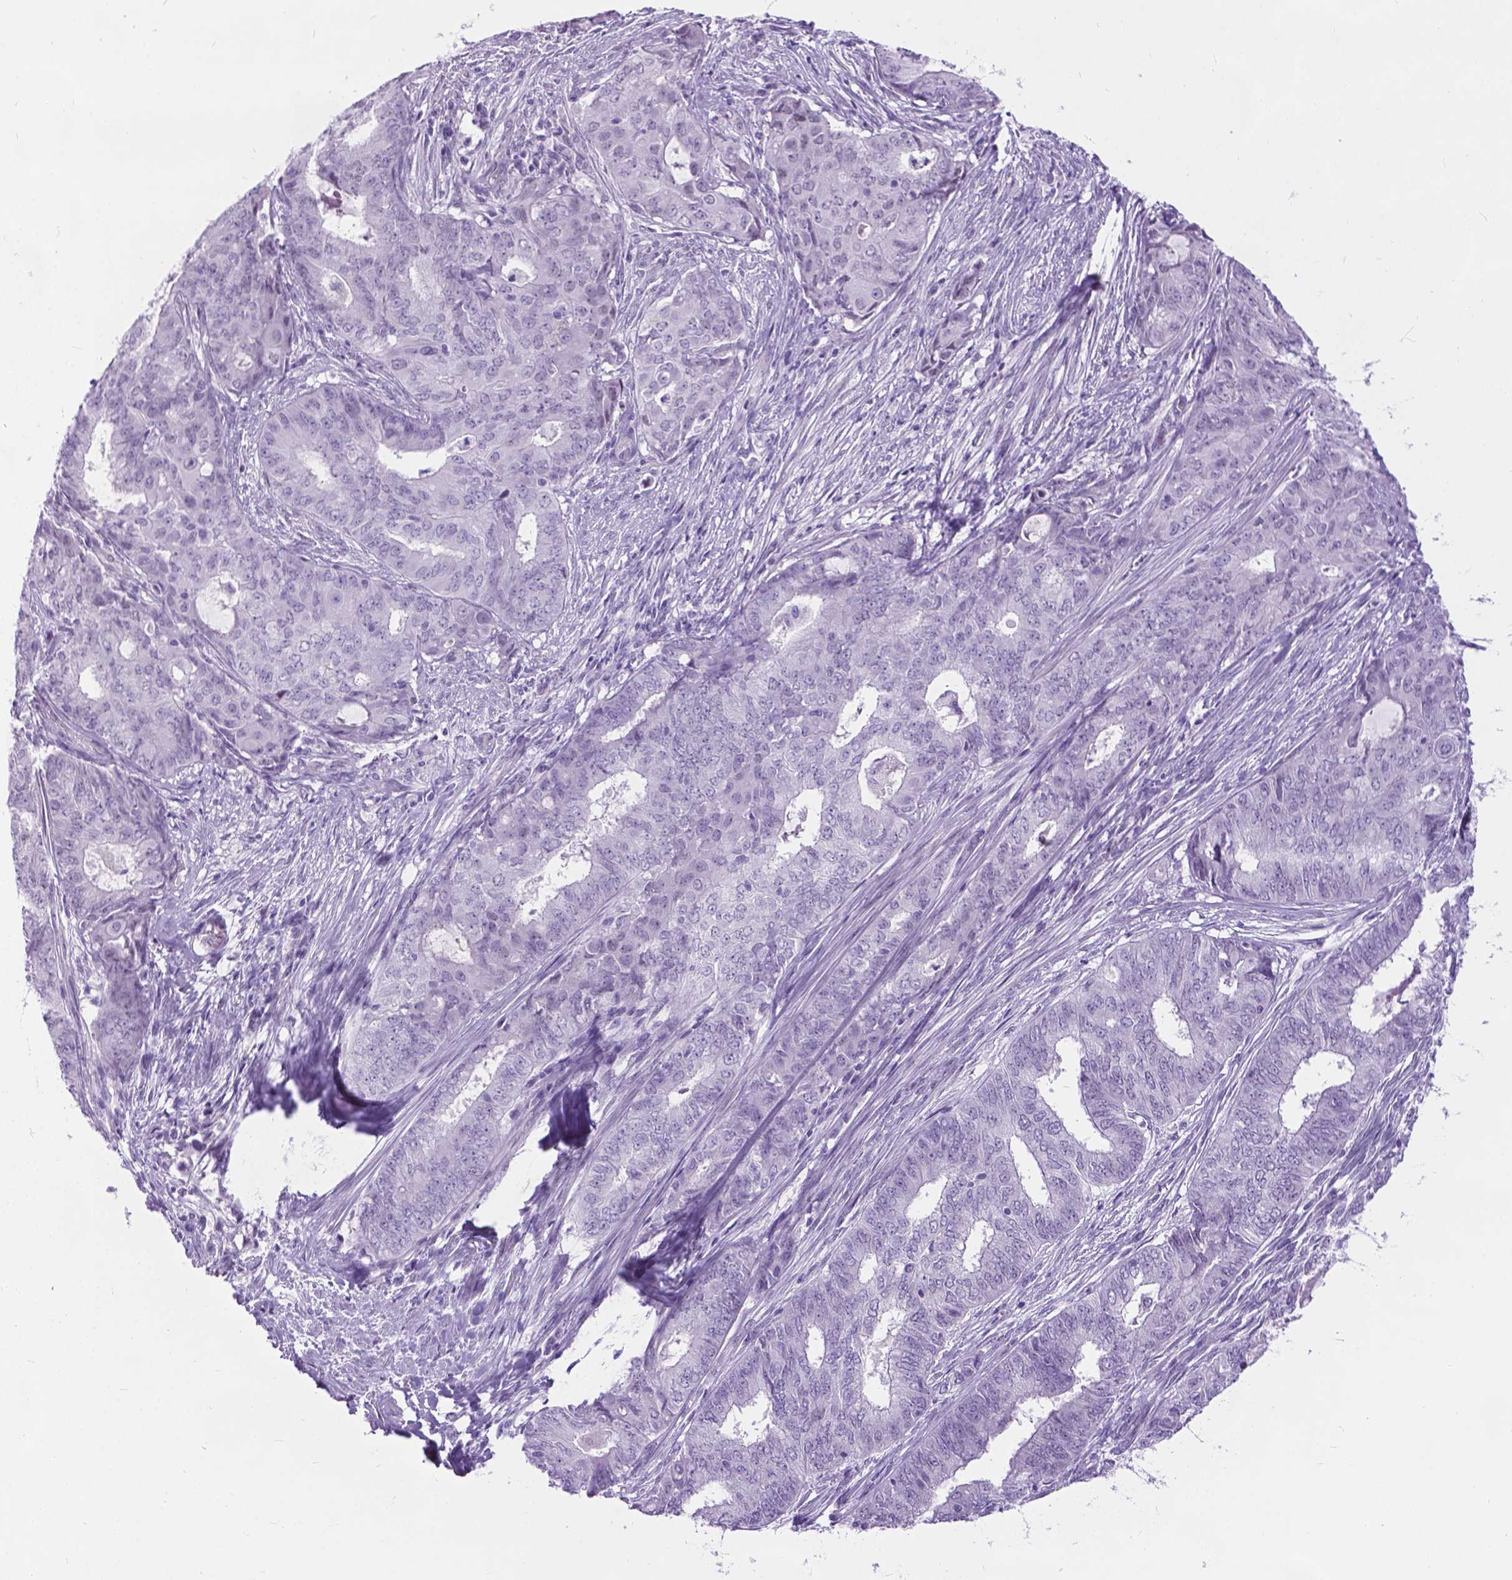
{"staining": {"intensity": "negative", "quantity": "none", "location": "none"}, "tissue": "endometrial cancer", "cell_type": "Tumor cells", "image_type": "cancer", "snomed": [{"axis": "morphology", "description": "Adenocarcinoma, NOS"}, {"axis": "topography", "description": "Endometrium"}], "caption": "Image shows no significant protein positivity in tumor cells of endometrial cancer (adenocarcinoma).", "gene": "PROB1", "patient": {"sex": "female", "age": 62}}